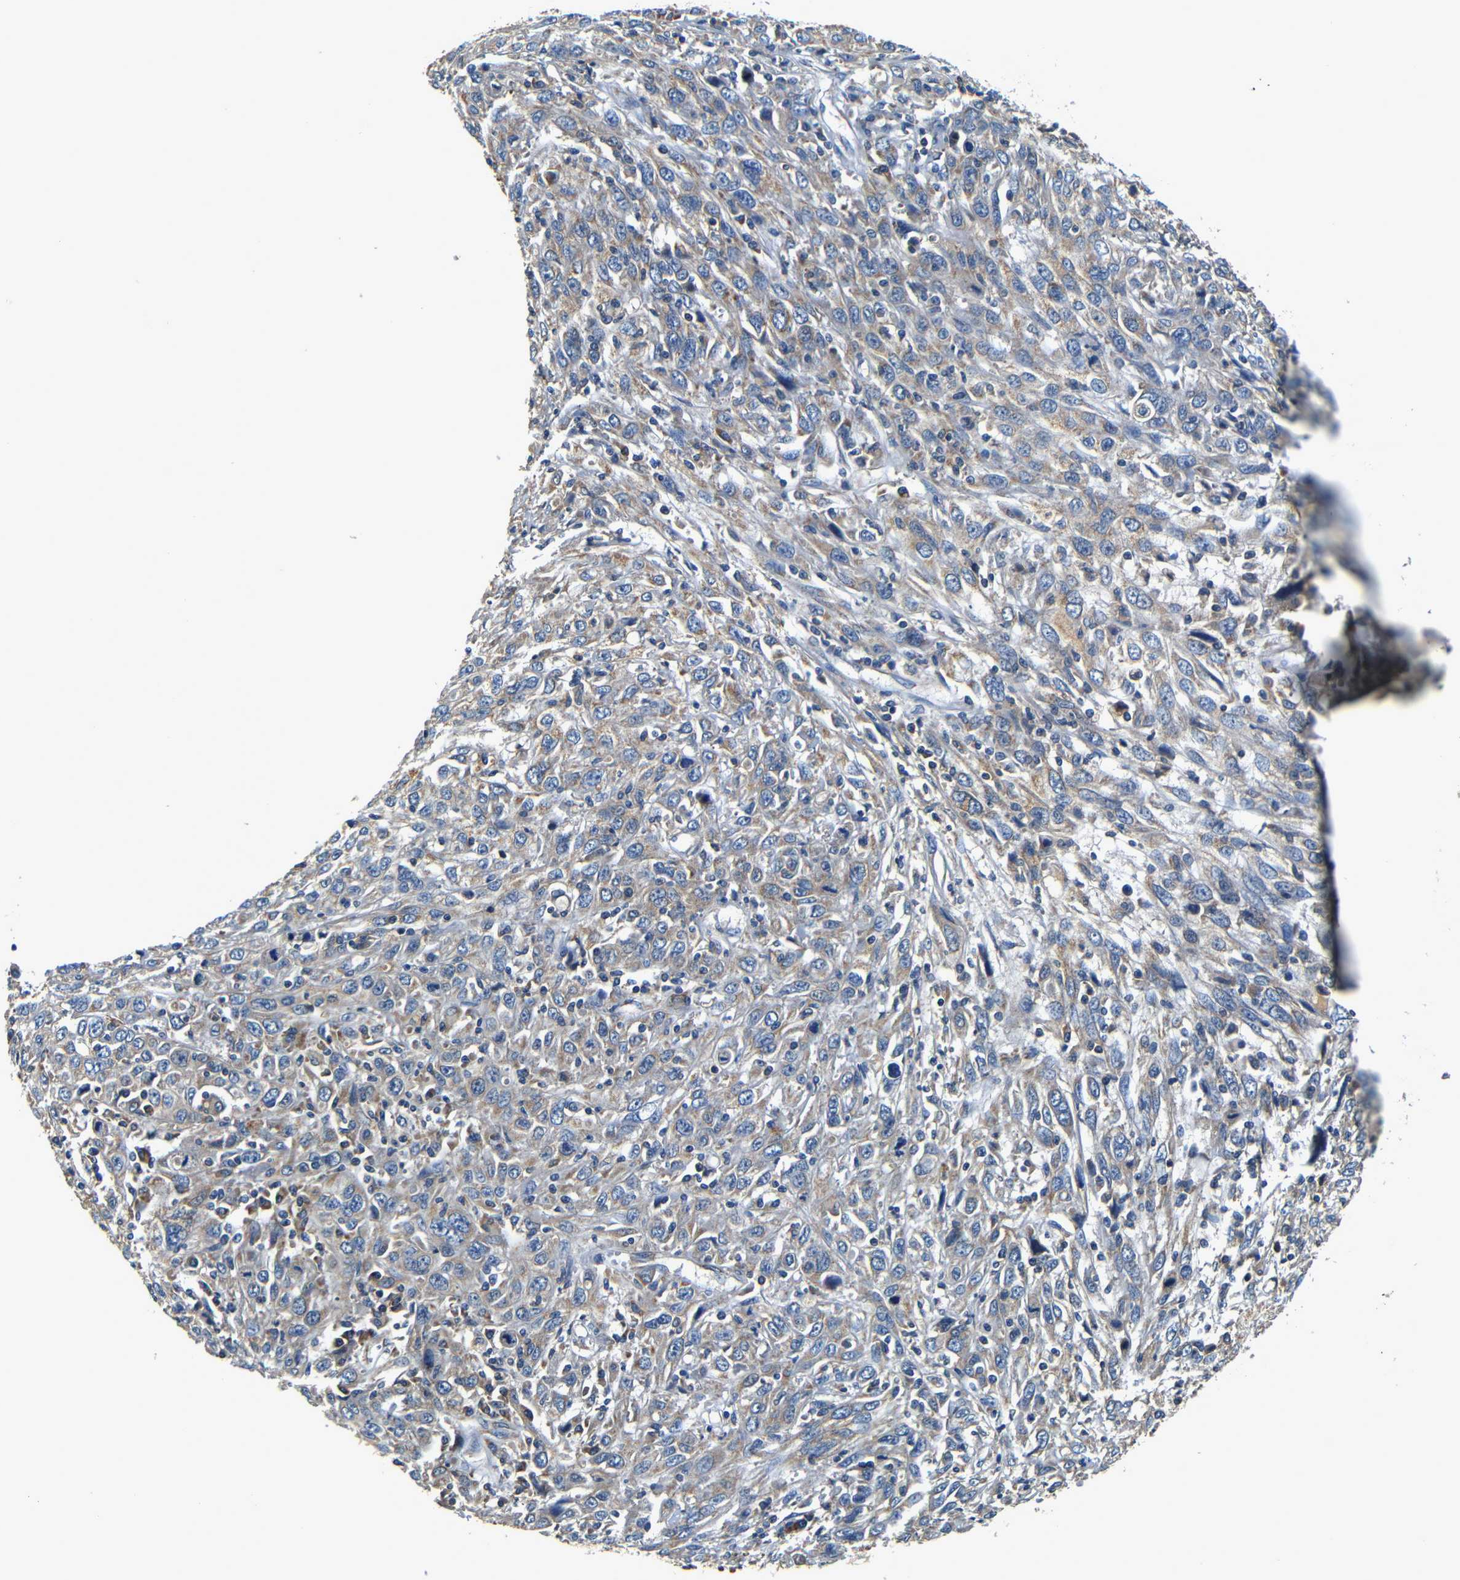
{"staining": {"intensity": "weak", "quantity": ">75%", "location": "cytoplasmic/membranous"}, "tissue": "cervical cancer", "cell_type": "Tumor cells", "image_type": "cancer", "snomed": [{"axis": "morphology", "description": "Squamous cell carcinoma, NOS"}, {"axis": "topography", "description": "Cervix"}], "caption": "Cervical cancer (squamous cell carcinoma) tissue demonstrates weak cytoplasmic/membranous positivity in about >75% of tumor cells", "gene": "MTX1", "patient": {"sex": "female", "age": 46}}